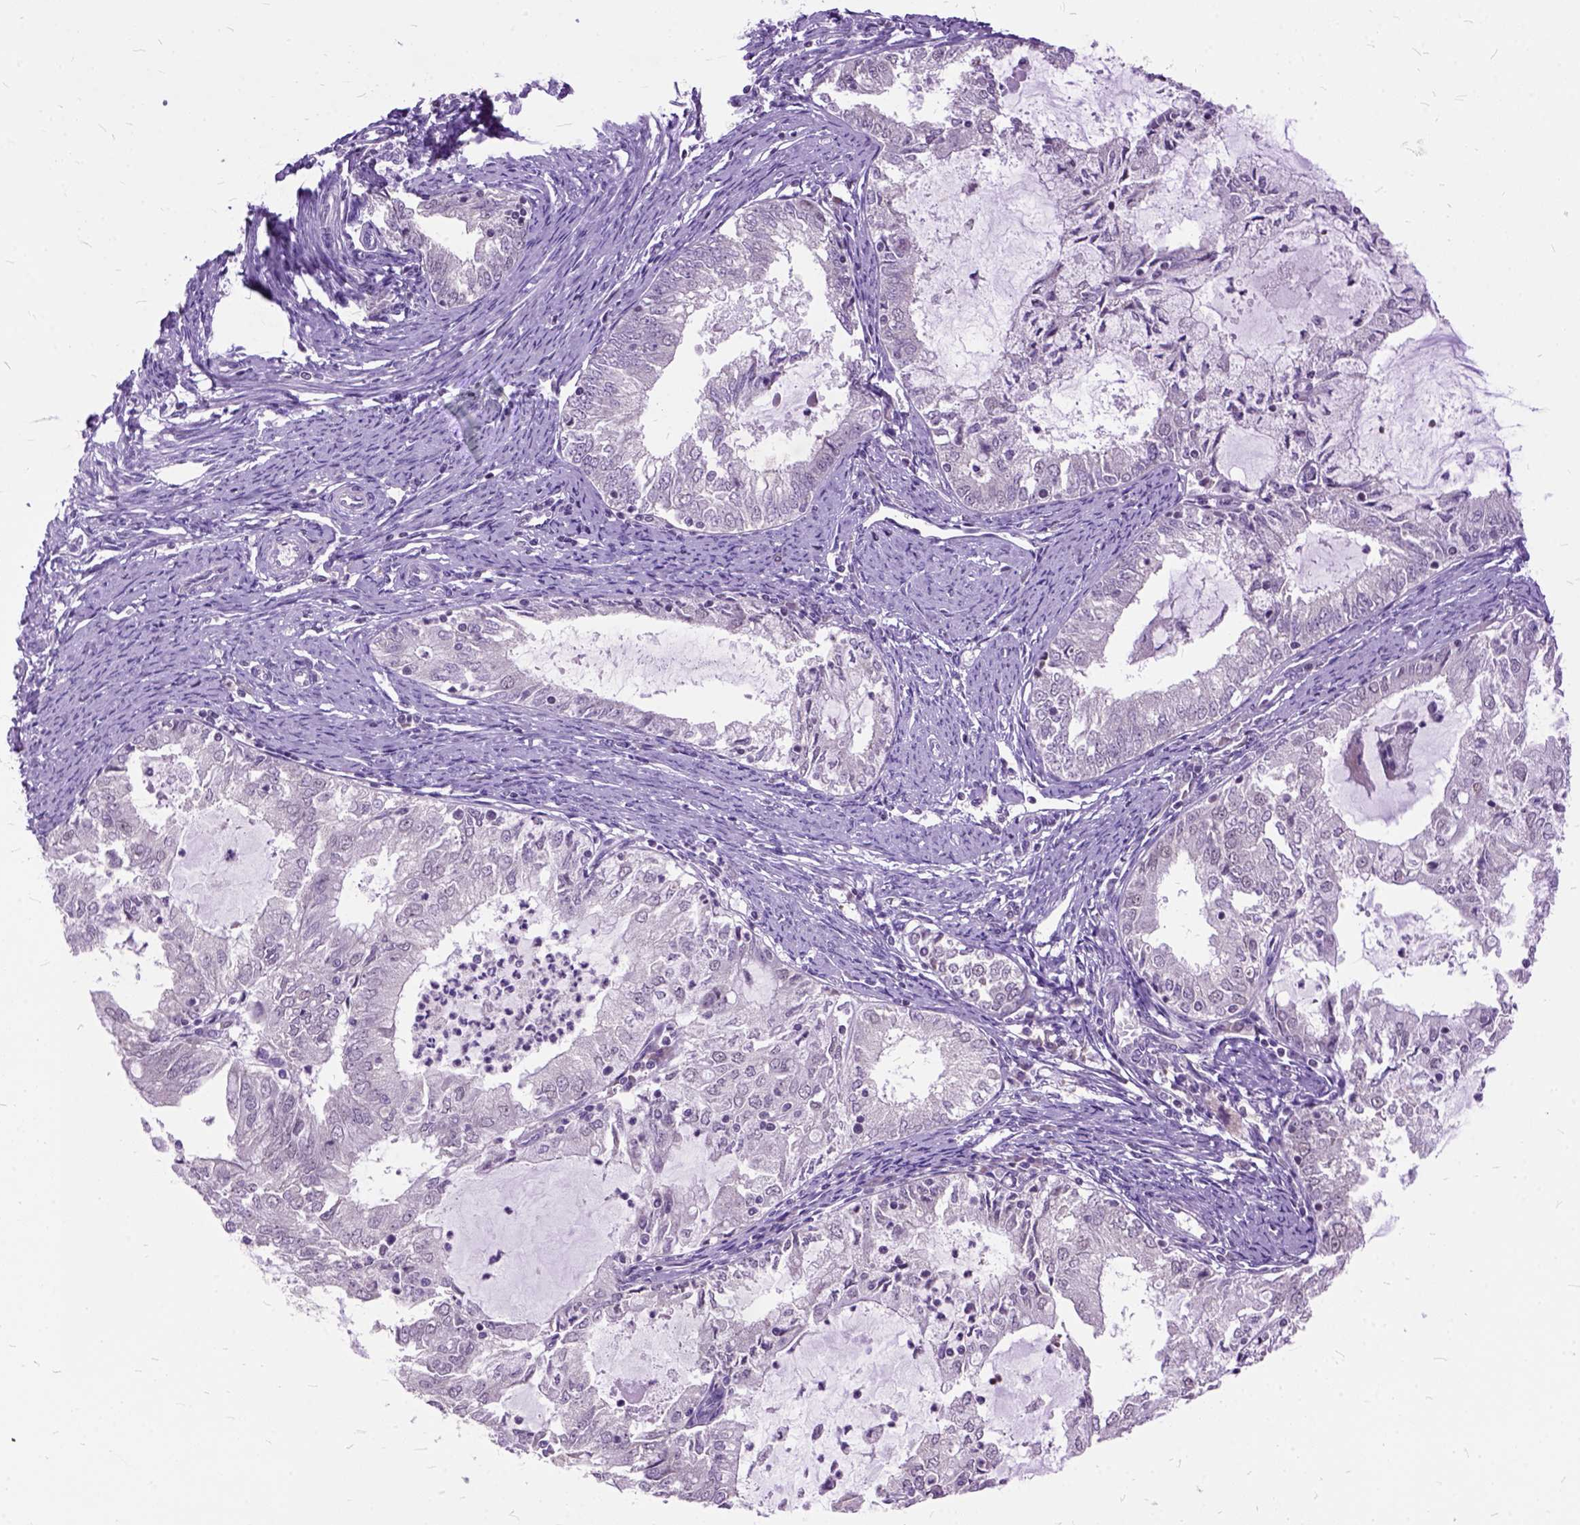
{"staining": {"intensity": "negative", "quantity": "none", "location": "none"}, "tissue": "endometrial cancer", "cell_type": "Tumor cells", "image_type": "cancer", "snomed": [{"axis": "morphology", "description": "Adenocarcinoma, NOS"}, {"axis": "topography", "description": "Endometrium"}], "caption": "Histopathology image shows no significant protein expression in tumor cells of endometrial adenocarcinoma.", "gene": "ORC5", "patient": {"sex": "female", "age": 57}}